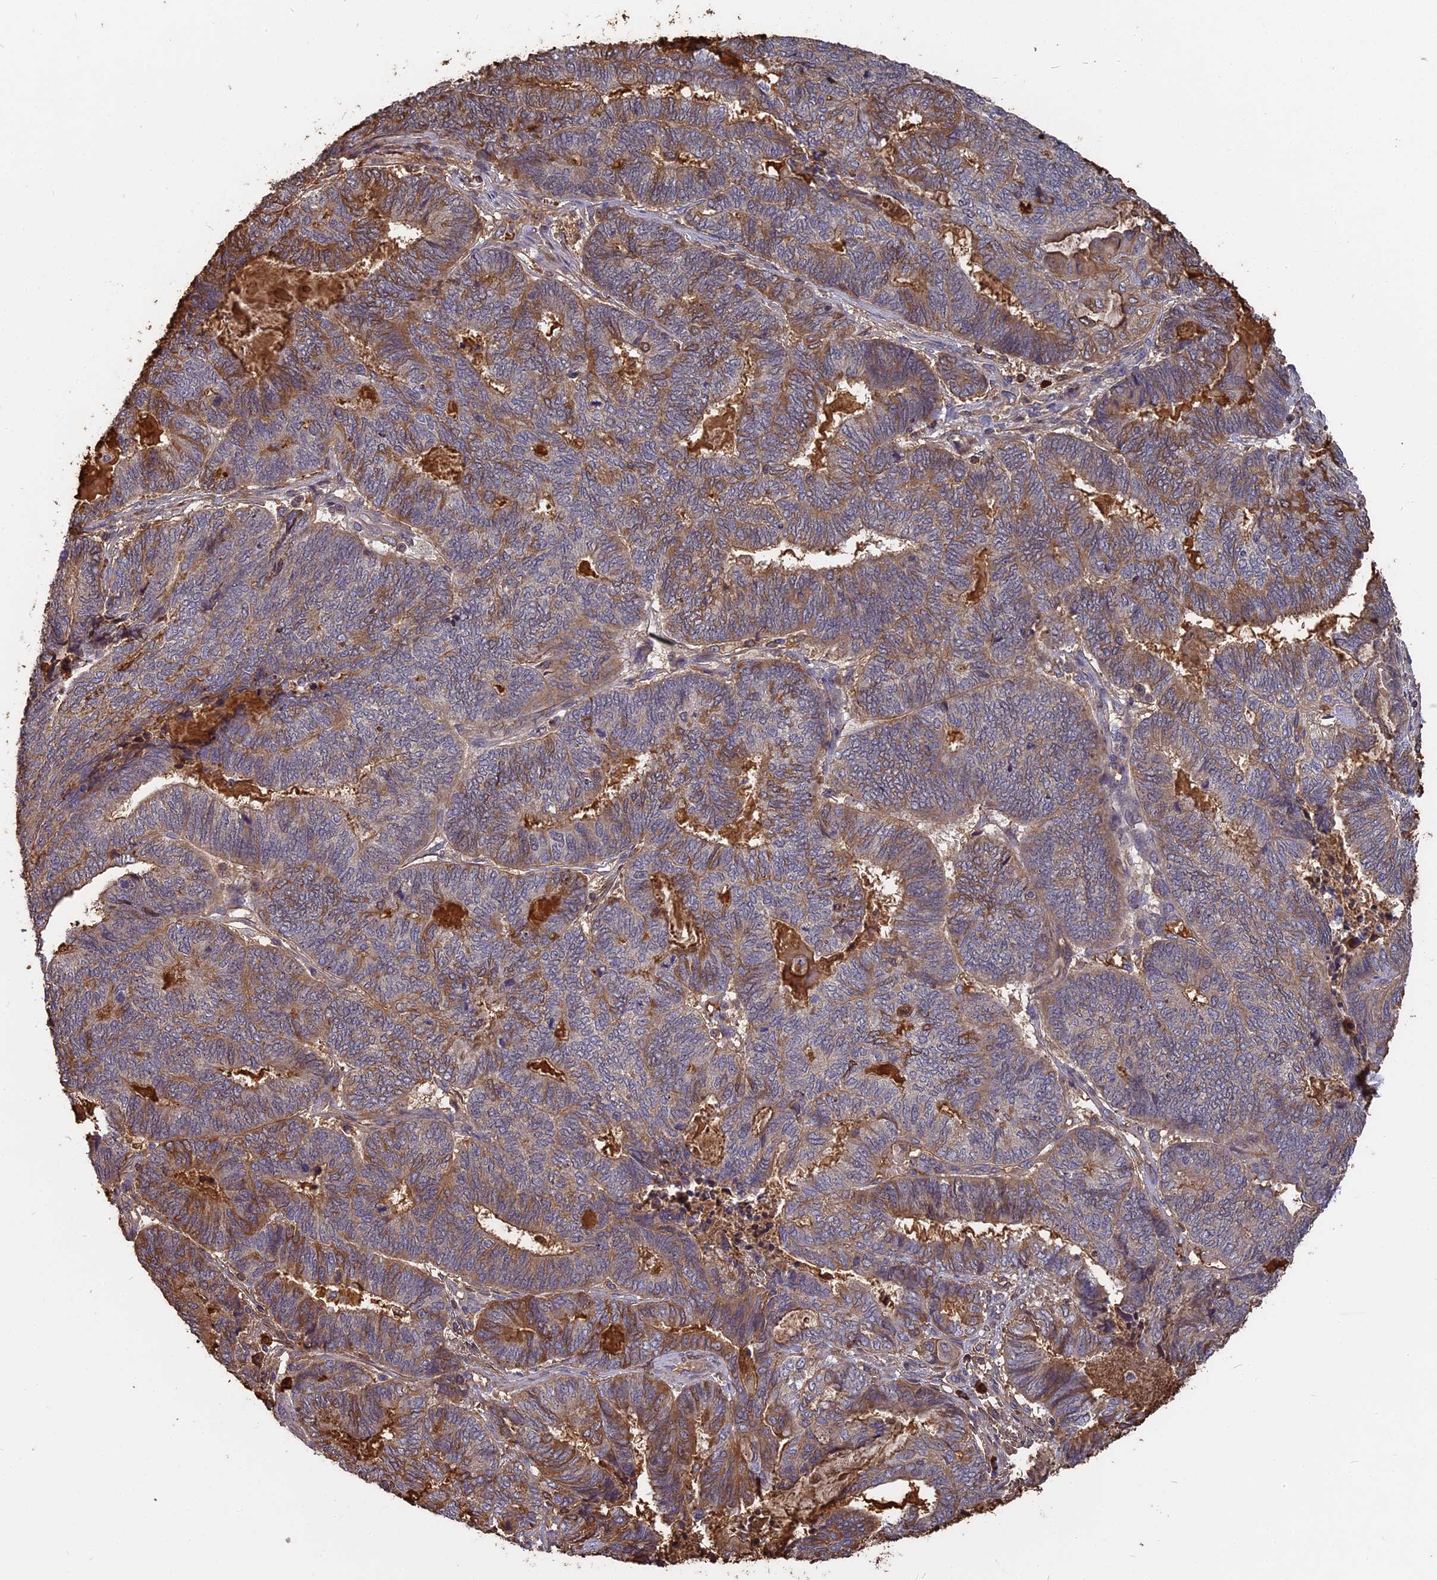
{"staining": {"intensity": "moderate", "quantity": ">75%", "location": "cytoplasmic/membranous"}, "tissue": "endometrial cancer", "cell_type": "Tumor cells", "image_type": "cancer", "snomed": [{"axis": "morphology", "description": "Adenocarcinoma, NOS"}, {"axis": "topography", "description": "Uterus"}, {"axis": "topography", "description": "Endometrium"}], "caption": "Tumor cells show medium levels of moderate cytoplasmic/membranous staining in about >75% of cells in endometrial adenocarcinoma.", "gene": "ERMAP", "patient": {"sex": "female", "age": 70}}